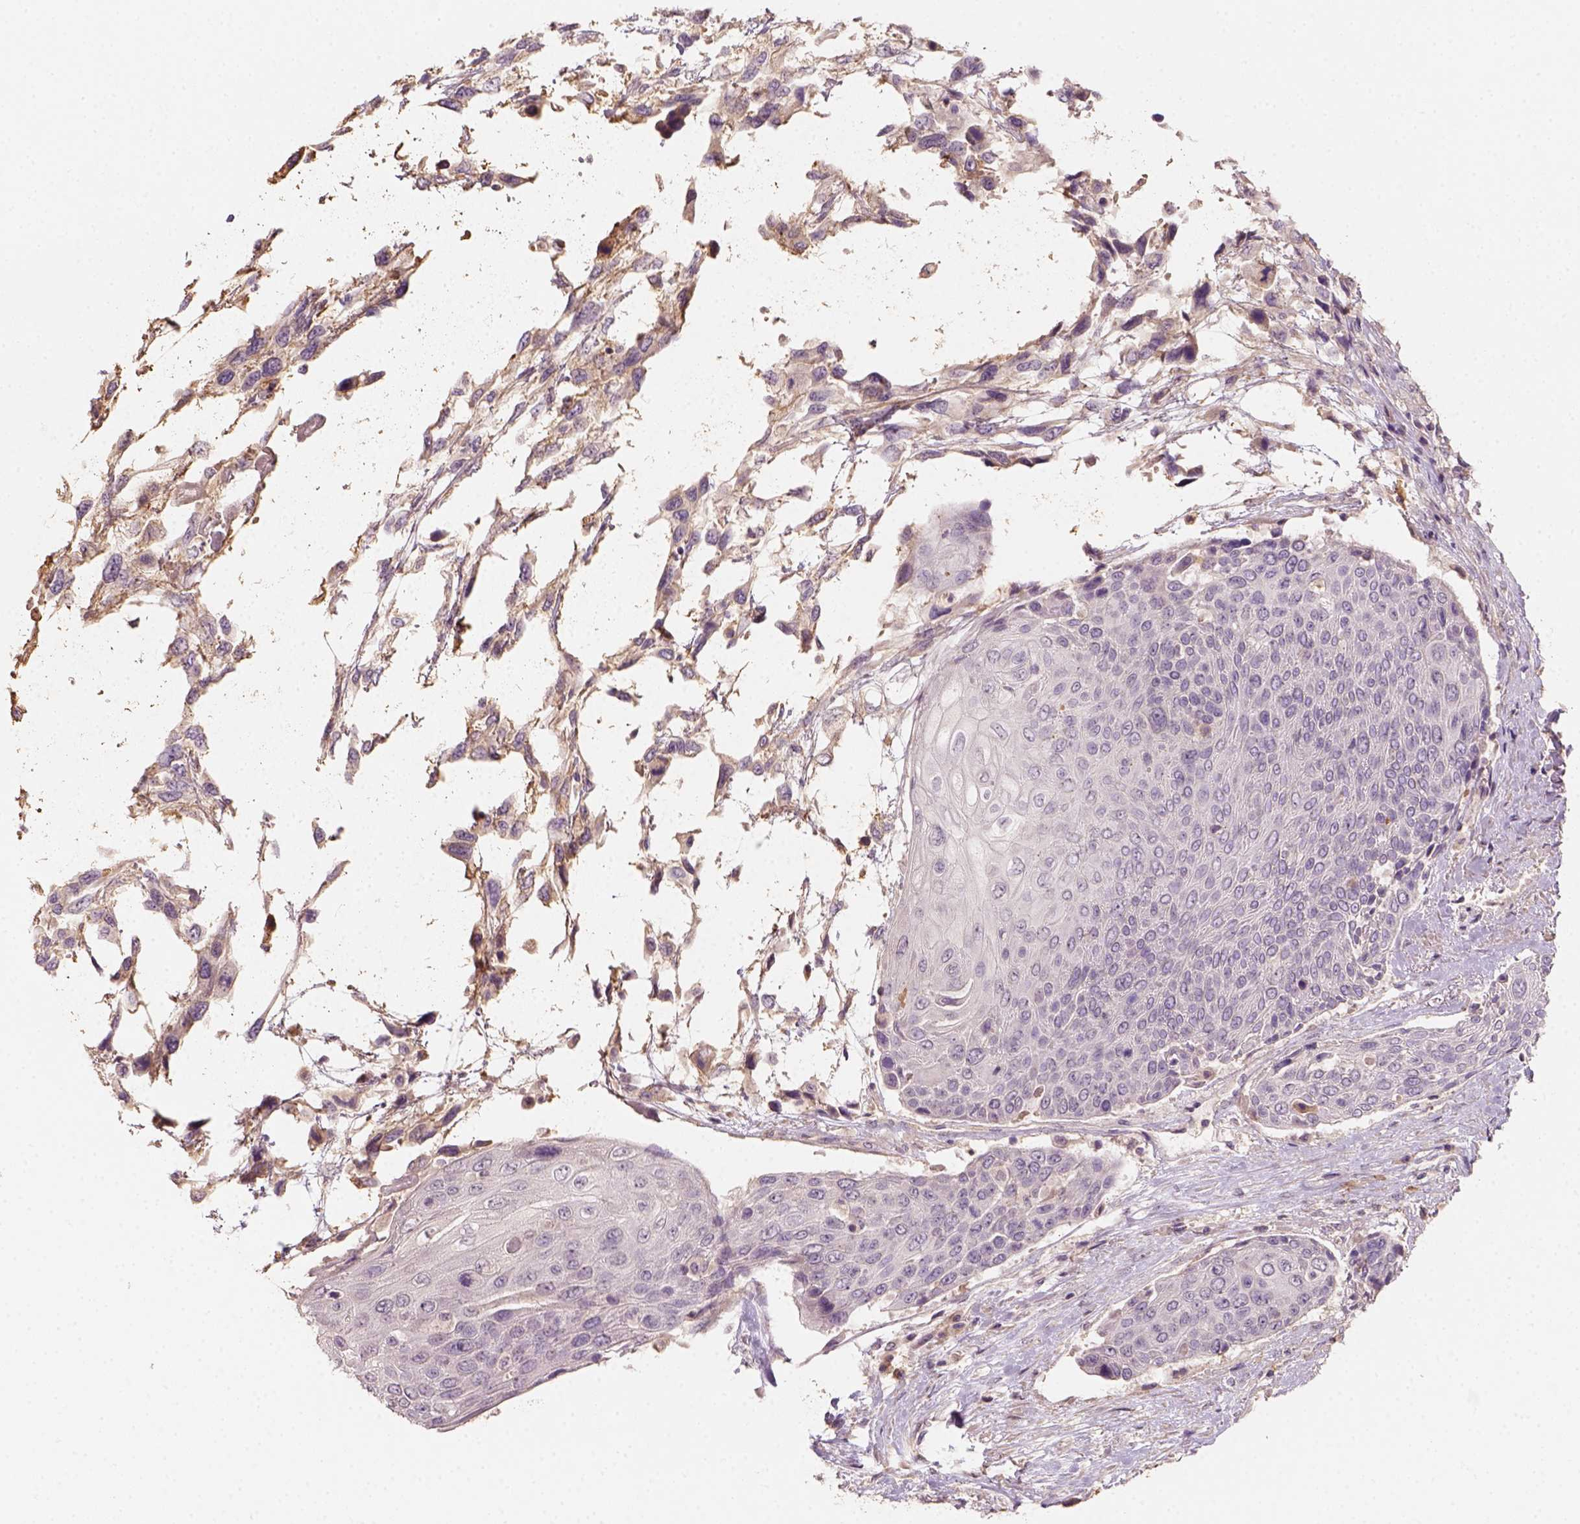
{"staining": {"intensity": "negative", "quantity": "none", "location": "none"}, "tissue": "urothelial cancer", "cell_type": "Tumor cells", "image_type": "cancer", "snomed": [{"axis": "morphology", "description": "Urothelial carcinoma, High grade"}, {"axis": "topography", "description": "Urinary bladder"}], "caption": "Photomicrograph shows no significant protein positivity in tumor cells of urothelial cancer. (Immunohistochemistry (ihc), brightfield microscopy, high magnification).", "gene": "AQP9", "patient": {"sex": "female", "age": 70}}